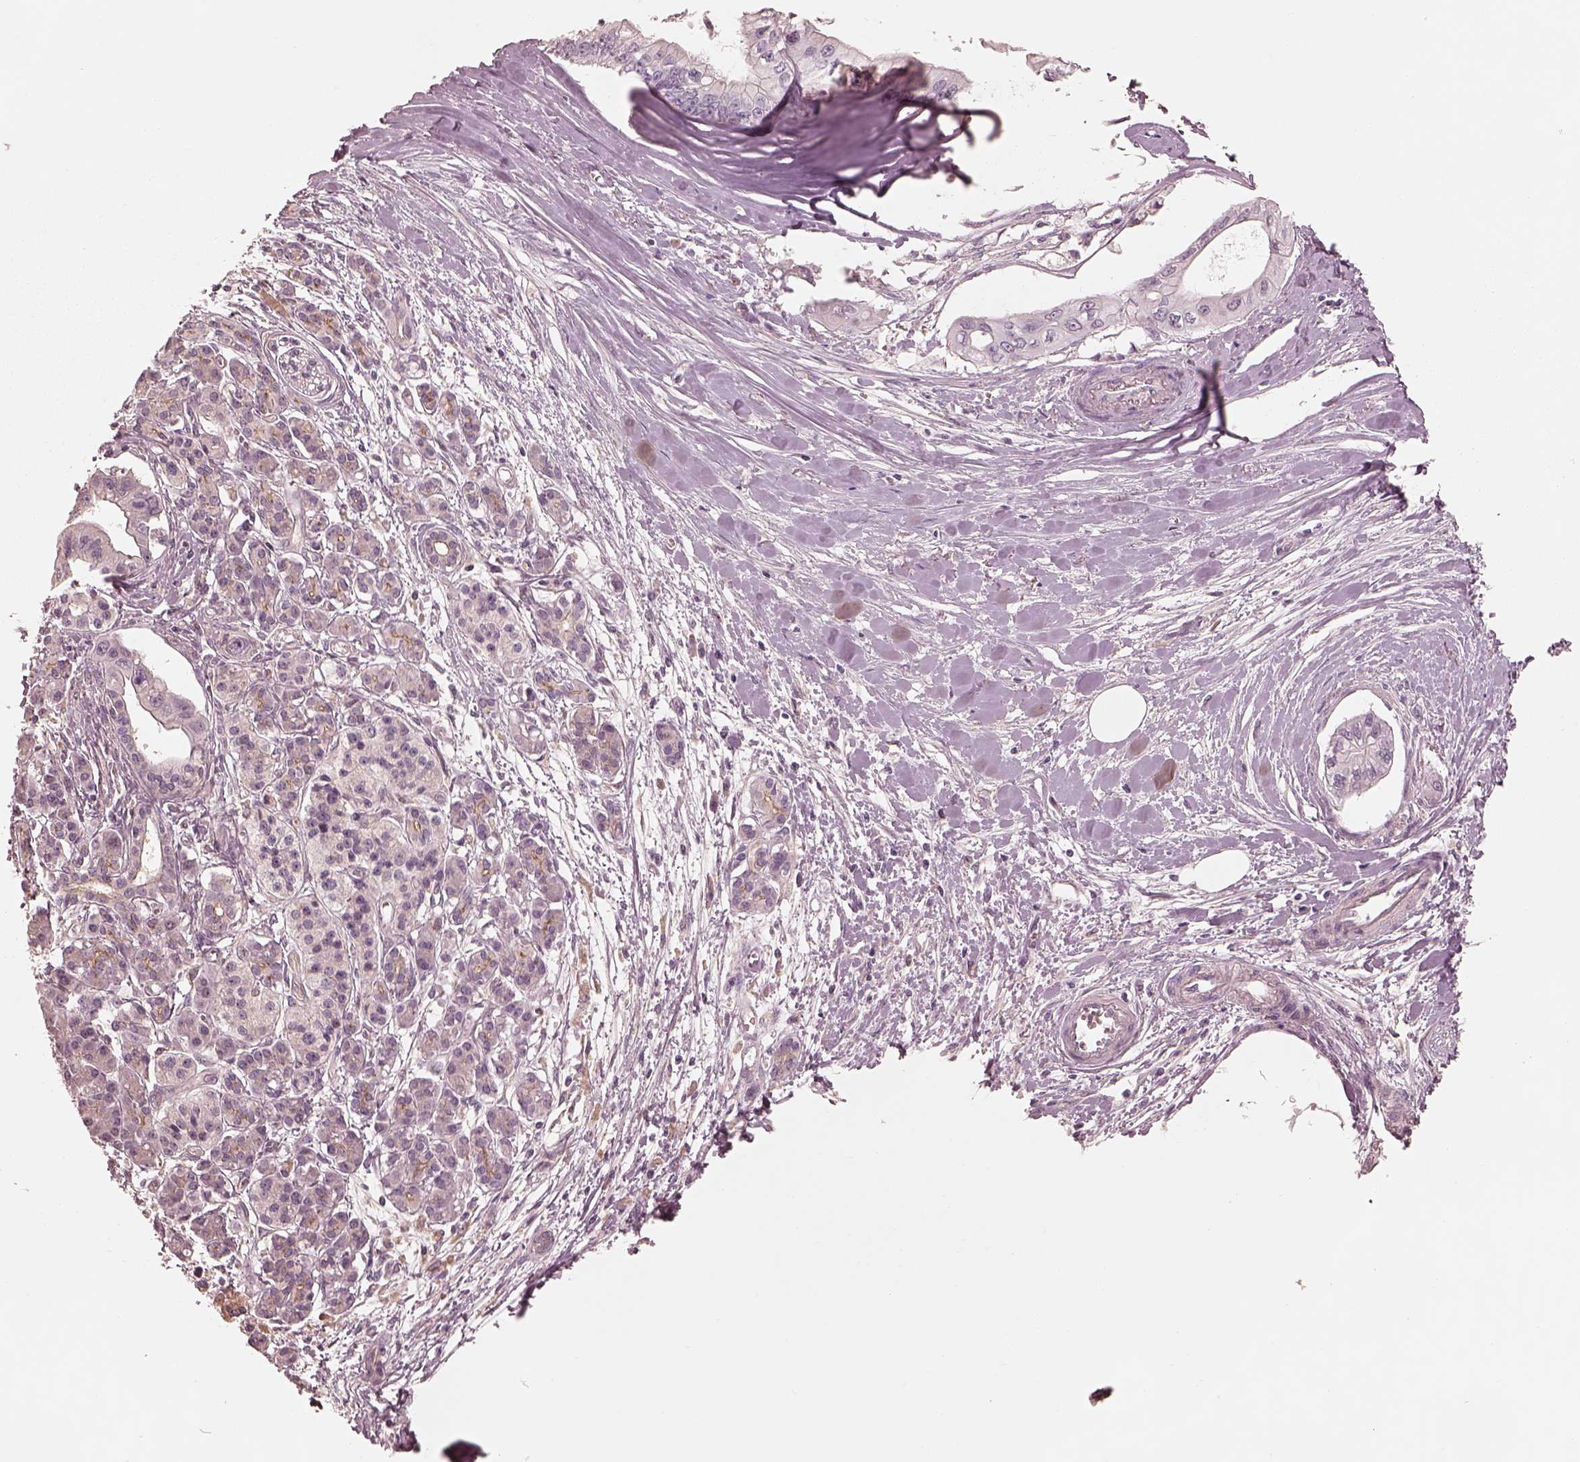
{"staining": {"intensity": "negative", "quantity": "none", "location": "none"}, "tissue": "pancreatic cancer", "cell_type": "Tumor cells", "image_type": "cancer", "snomed": [{"axis": "morphology", "description": "Adenocarcinoma, NOS"}, {"axis": "topography", "description": "Pancreas"}], "caption": "A high-resolution image shows IHC staining of pancreatic cancer, which shows no significant positivity in tumor cells.", "gene": "PRKACG", "patient": {"sex": "male", "age": 60}}